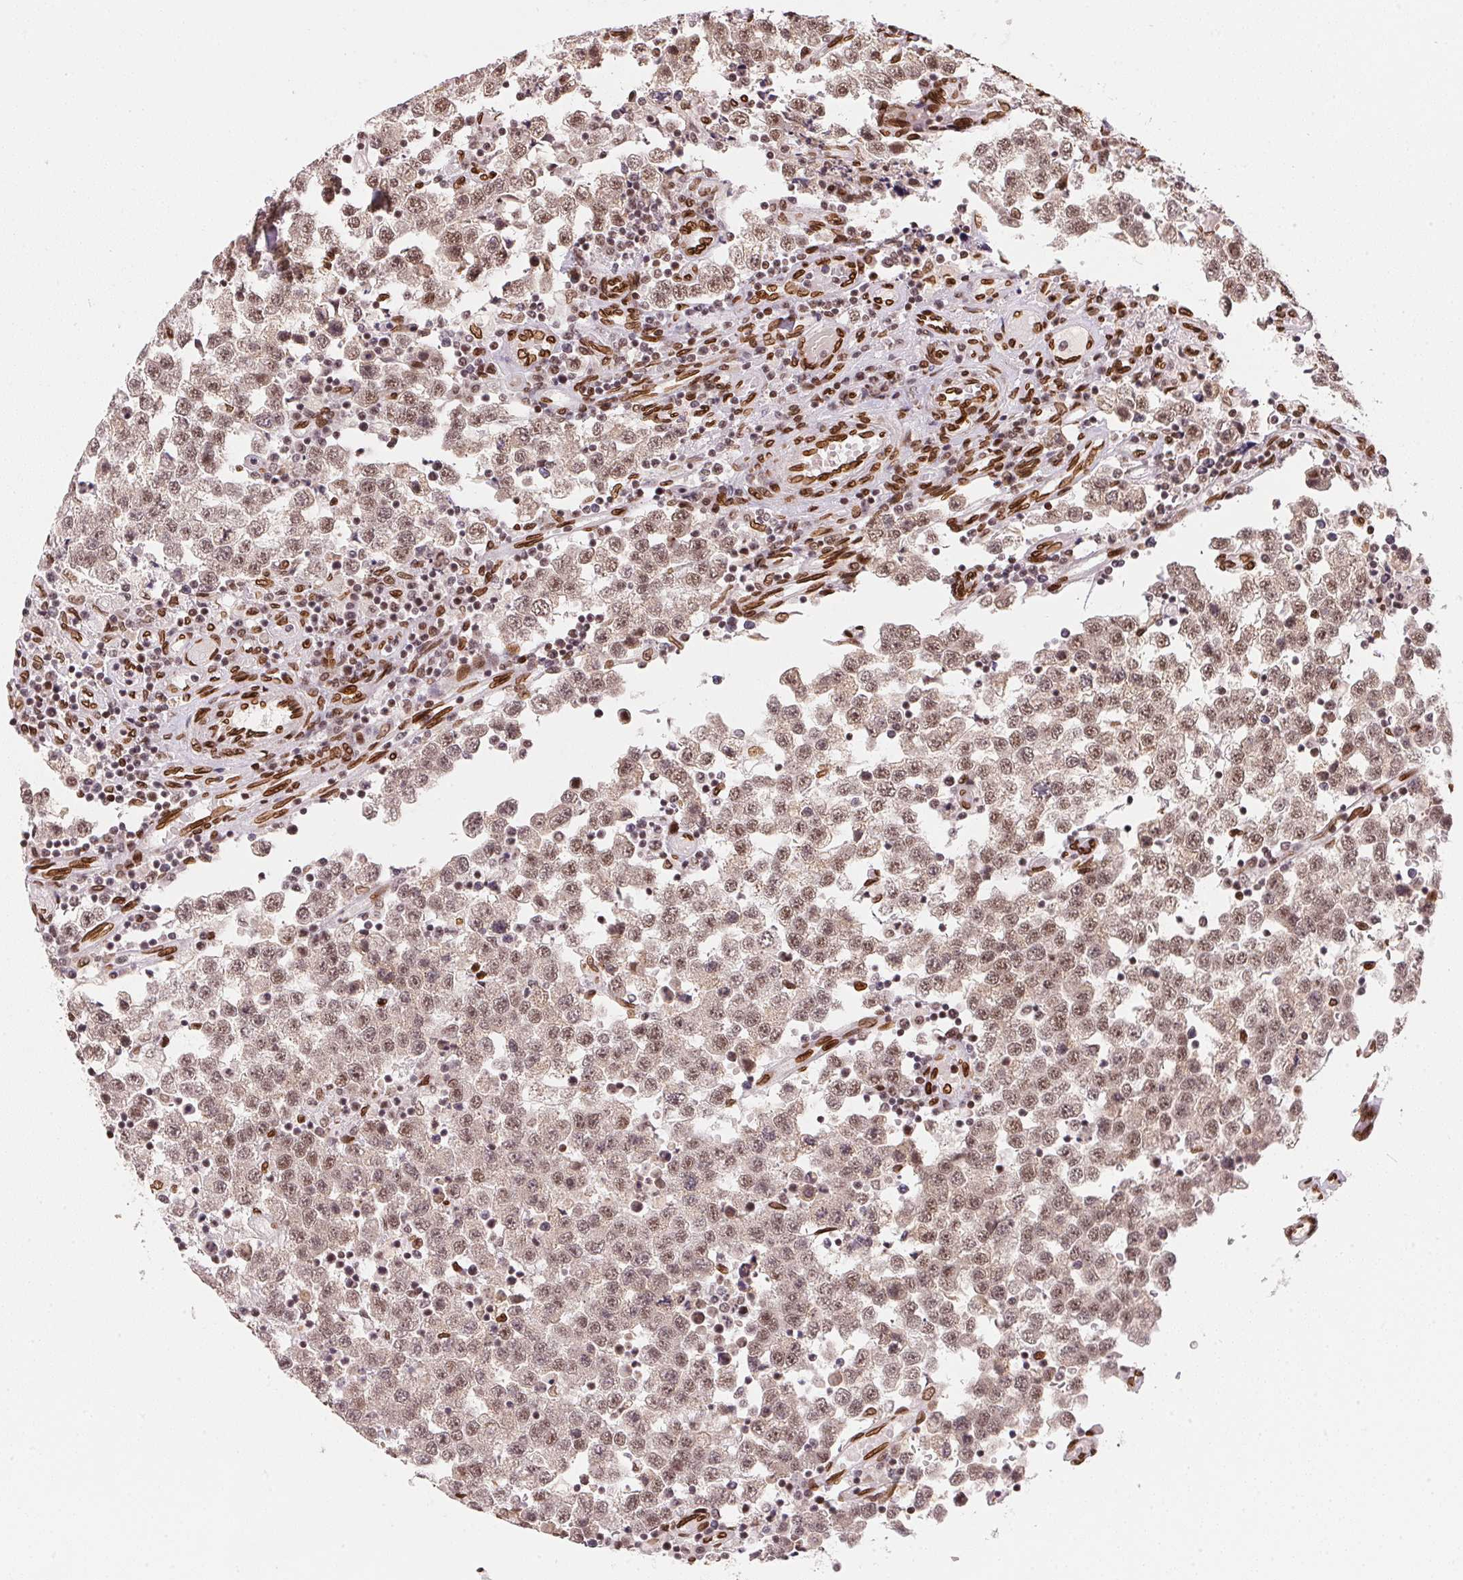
{"staining": {"intensity": "weak", "quantity": ">75%", "location": "nuclear"}, "tissue": "testis cancer", "cell_type": "Tumor cells", "image_type": "cancer", "snomed": [{"axis": "morphology", "description": "Seminoma, NOS"}, {"axis": "topography", "description": "Testis"}], "caption": "Immunohistochemistry histopathology image of human seminoma (testis) stained for a protein (brown), which exhibits low levels of weak nuclear expression in approximately >75% of tumor cells.", "gene": "SAP30BP", "patient": {"sex": "male", "age": 34}}